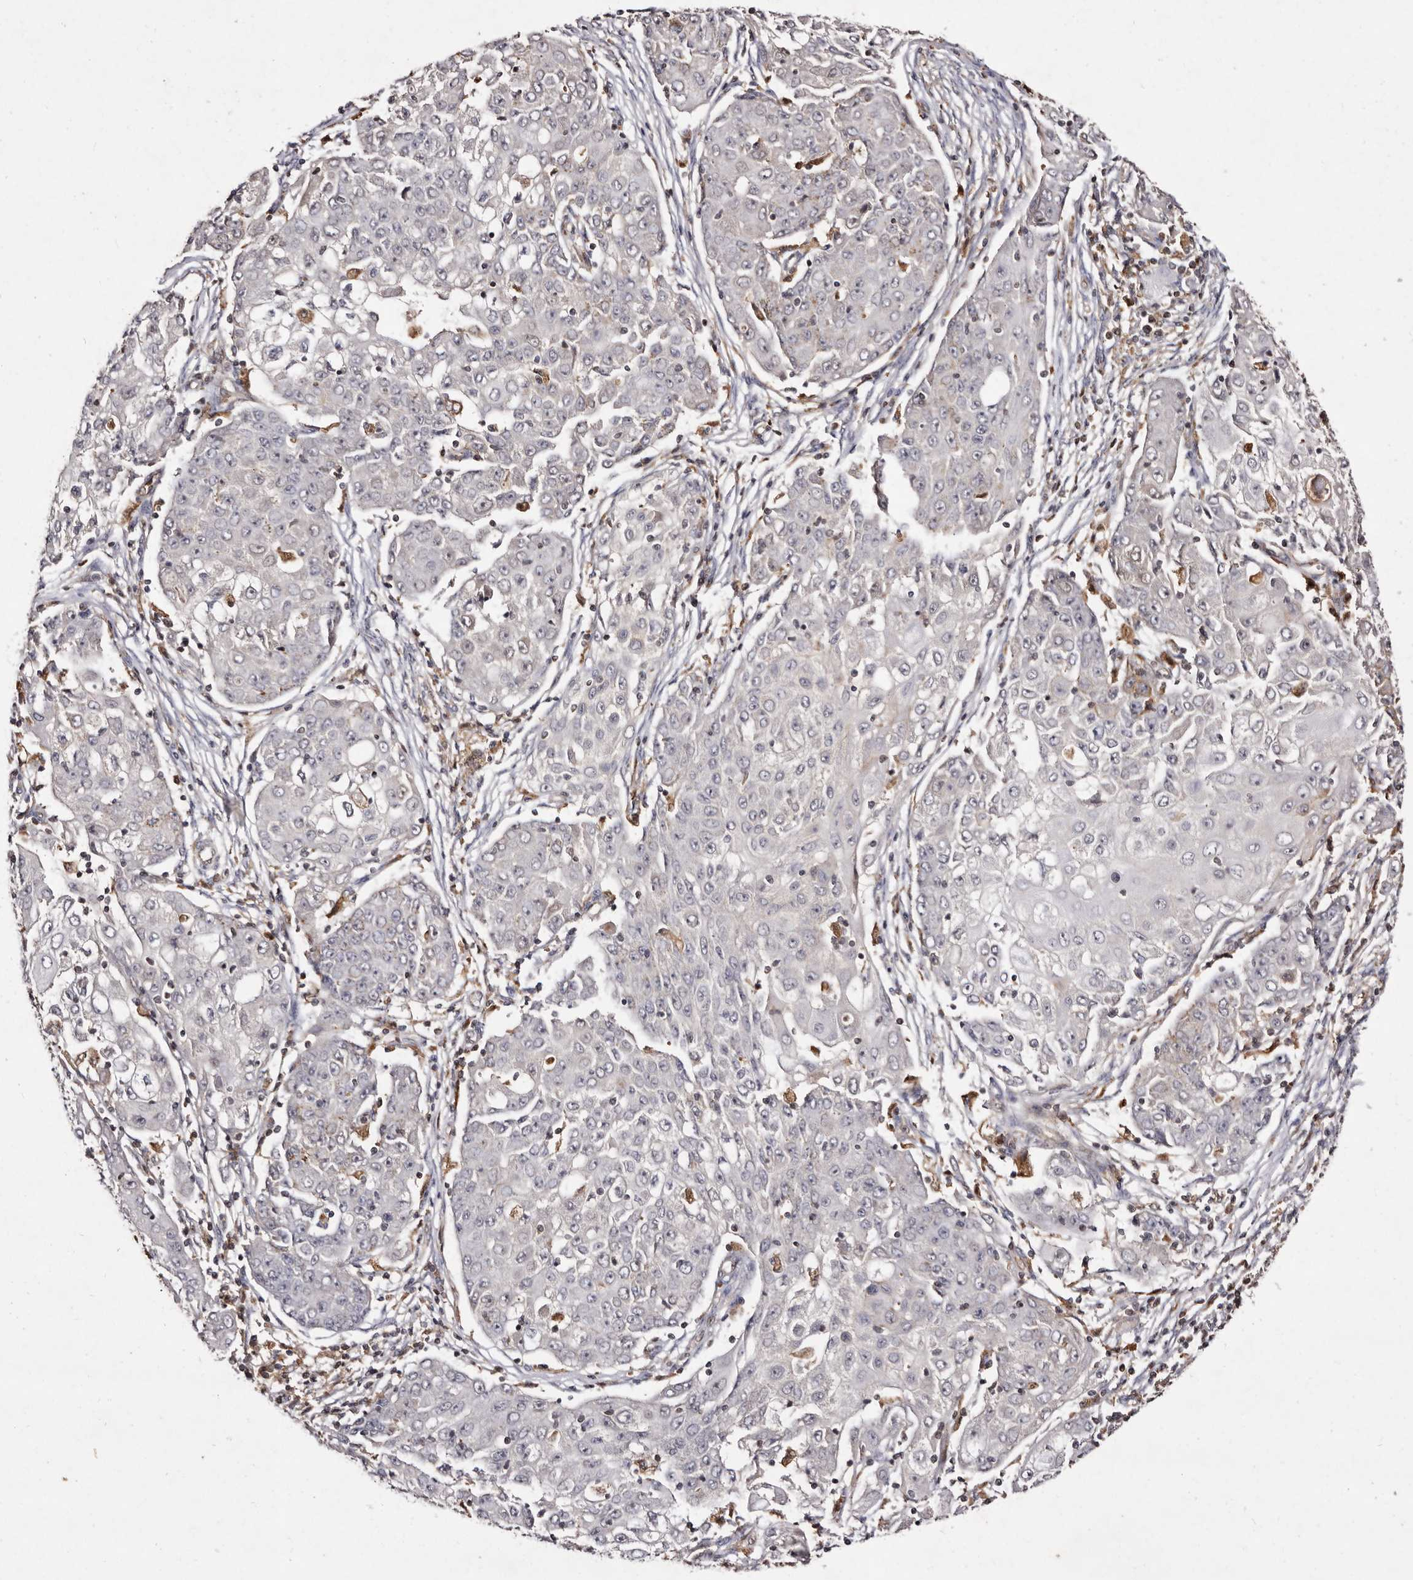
{"staining": {"intensity": "negative", "quantity": "none", "location": "none"}, "tissue": "ovarian cancer", "cell_type": "Tumor cells", "image_type": "cancer", "snomed": [{"axis": "morphology", "description": "Carcinoma, endometroid"}, {"axis": "topography", "description": "Ovary"}], "caption": "The immunohistochemistry micrograph has no significant expression in tumor cells of endometroid carcinoma (ovarian) tissue.", "gene": "GIMAP4", "patient": {"sex": "female", "age": 42}}